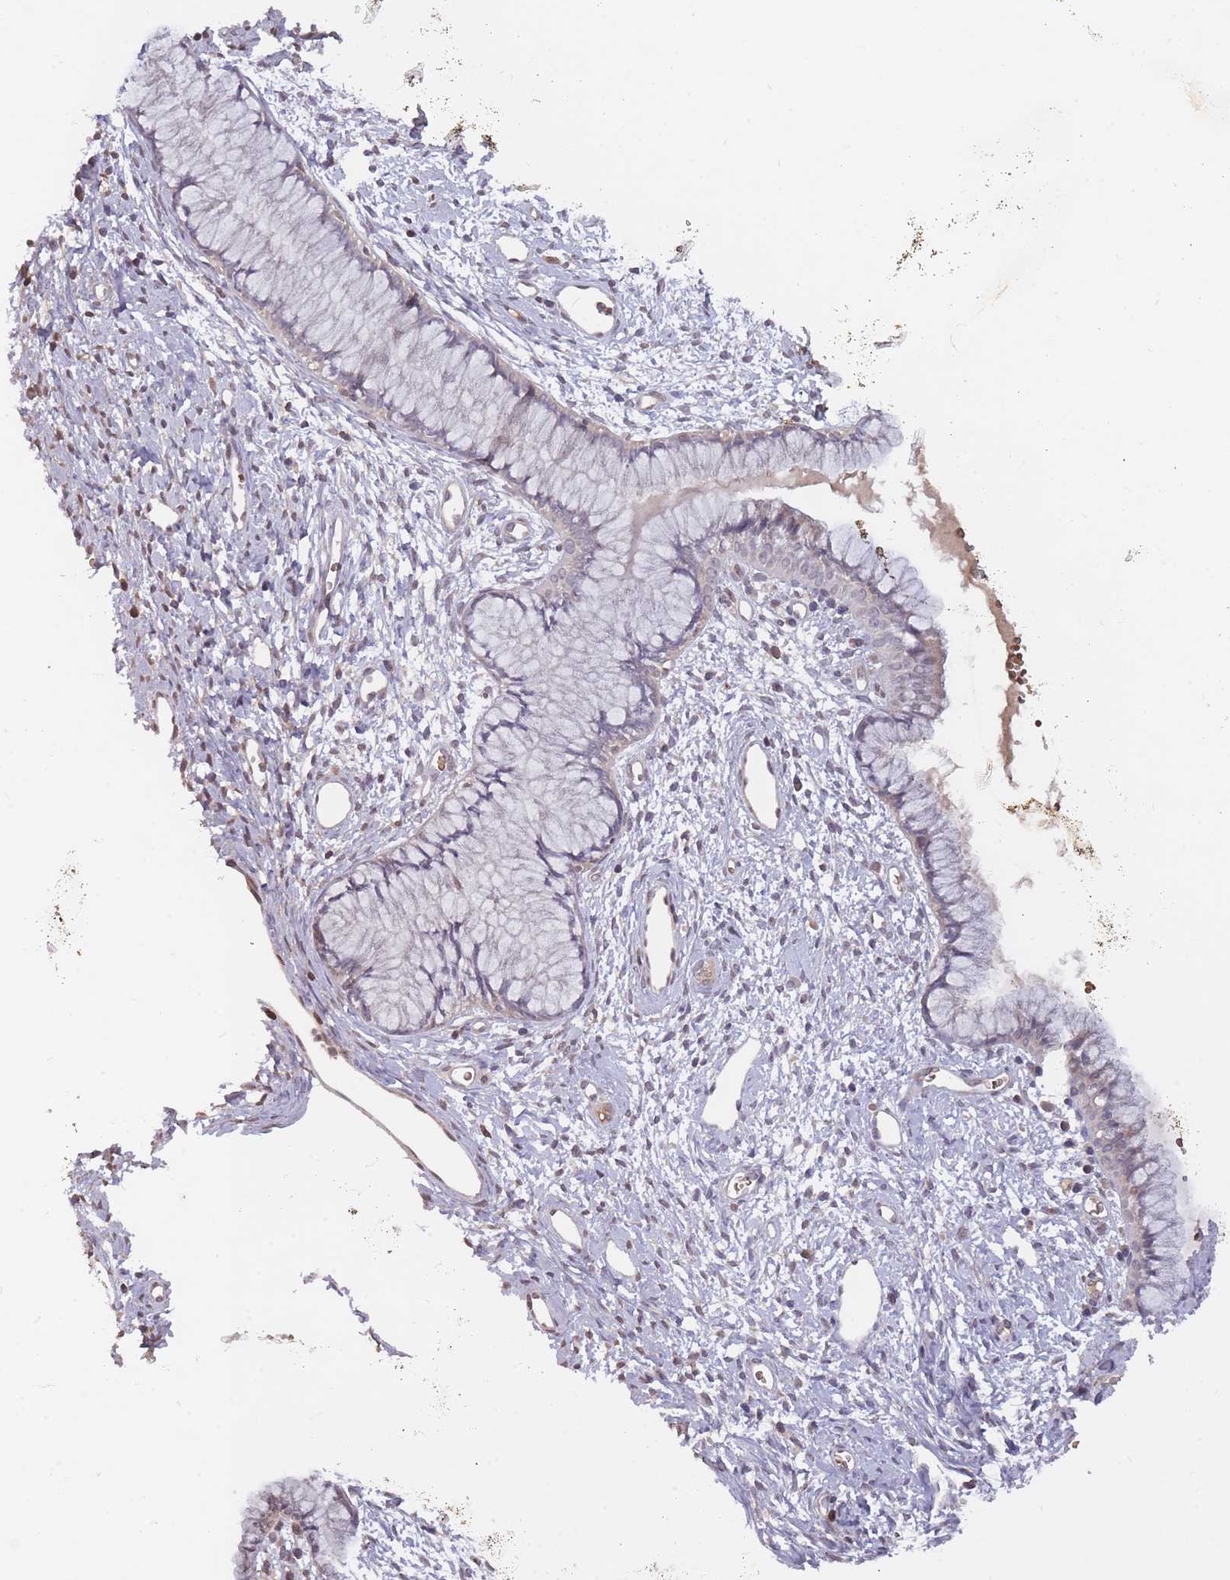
{"staining": {"intensity": "negative", "quantity": "none", "location": "none"}, "tissue": "cervix", "cell_type": "Glandular cells", "image_type": "normal", "snomed": [{"axis": "morphology", "description": "Normal tissue, NOS"}, {"axis": "topography", "description": "Cervix"}], "caption": "Cervix stained for a protein using IHC demonstrates no staining glandular cells.", "gene": "ADCYAP1R1", "patient": {"sex": "female", "age": 42}}